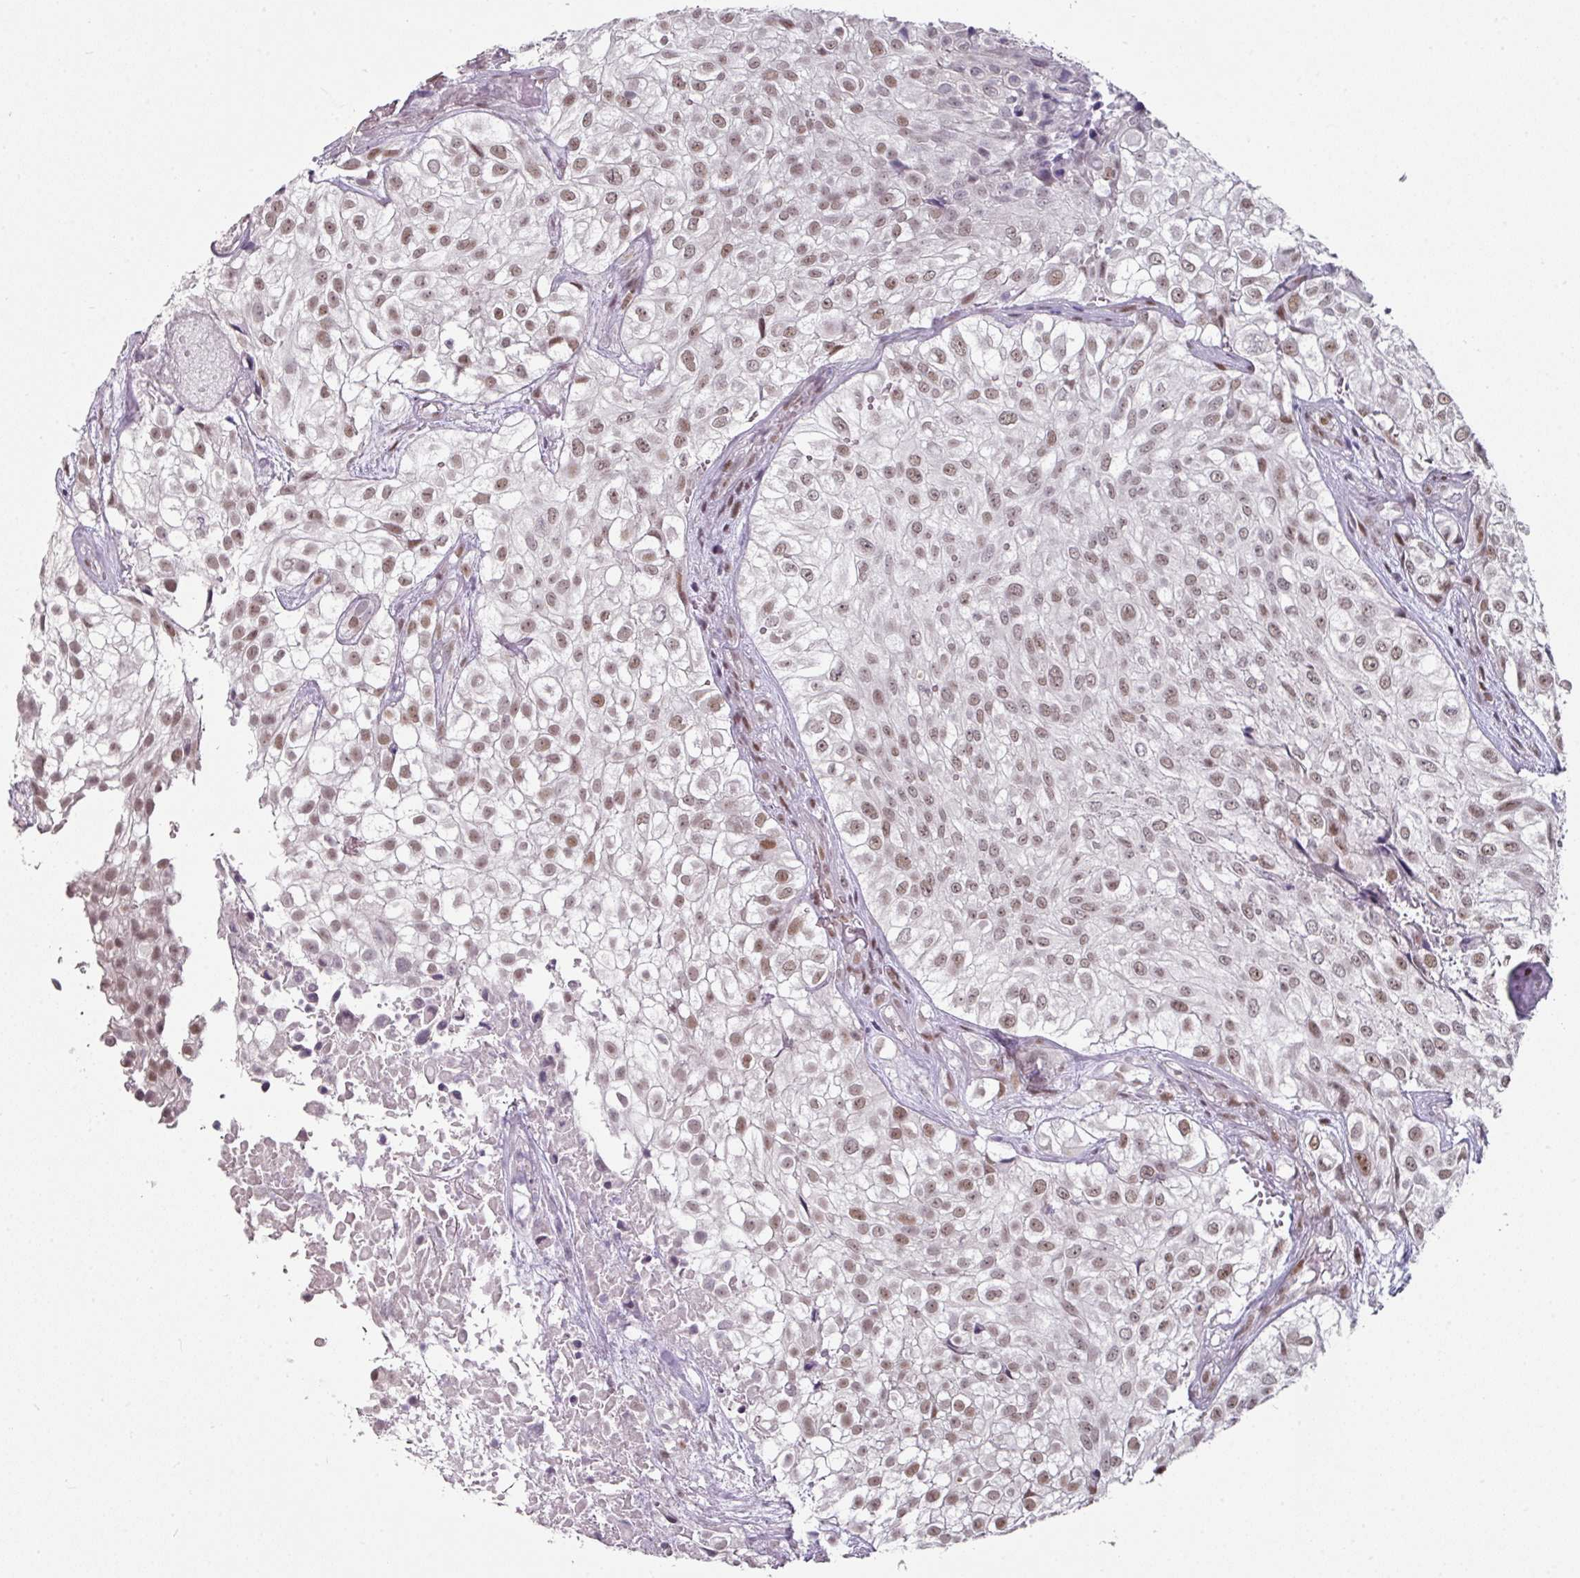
{"staining": {"intensity": "moderate", "quantity": ">75%", "location": "nuclear"}, "tissue": "urothelial cancer", "cell_type": "Tumor cells", "image_type": "cancer", "snomed": [{"axis": "morphology", "description": "Urothelial carcinoma, High grade"}, {"axis": "topography", "description": "Urinary bladder"}], "caption": "Moderate nuclear staining is identified in approximately >75% of tumor cells in high-grade urothelial carcinoma.", "gene": "ELK1", "patient": {"sex": "male", "age": 56}}